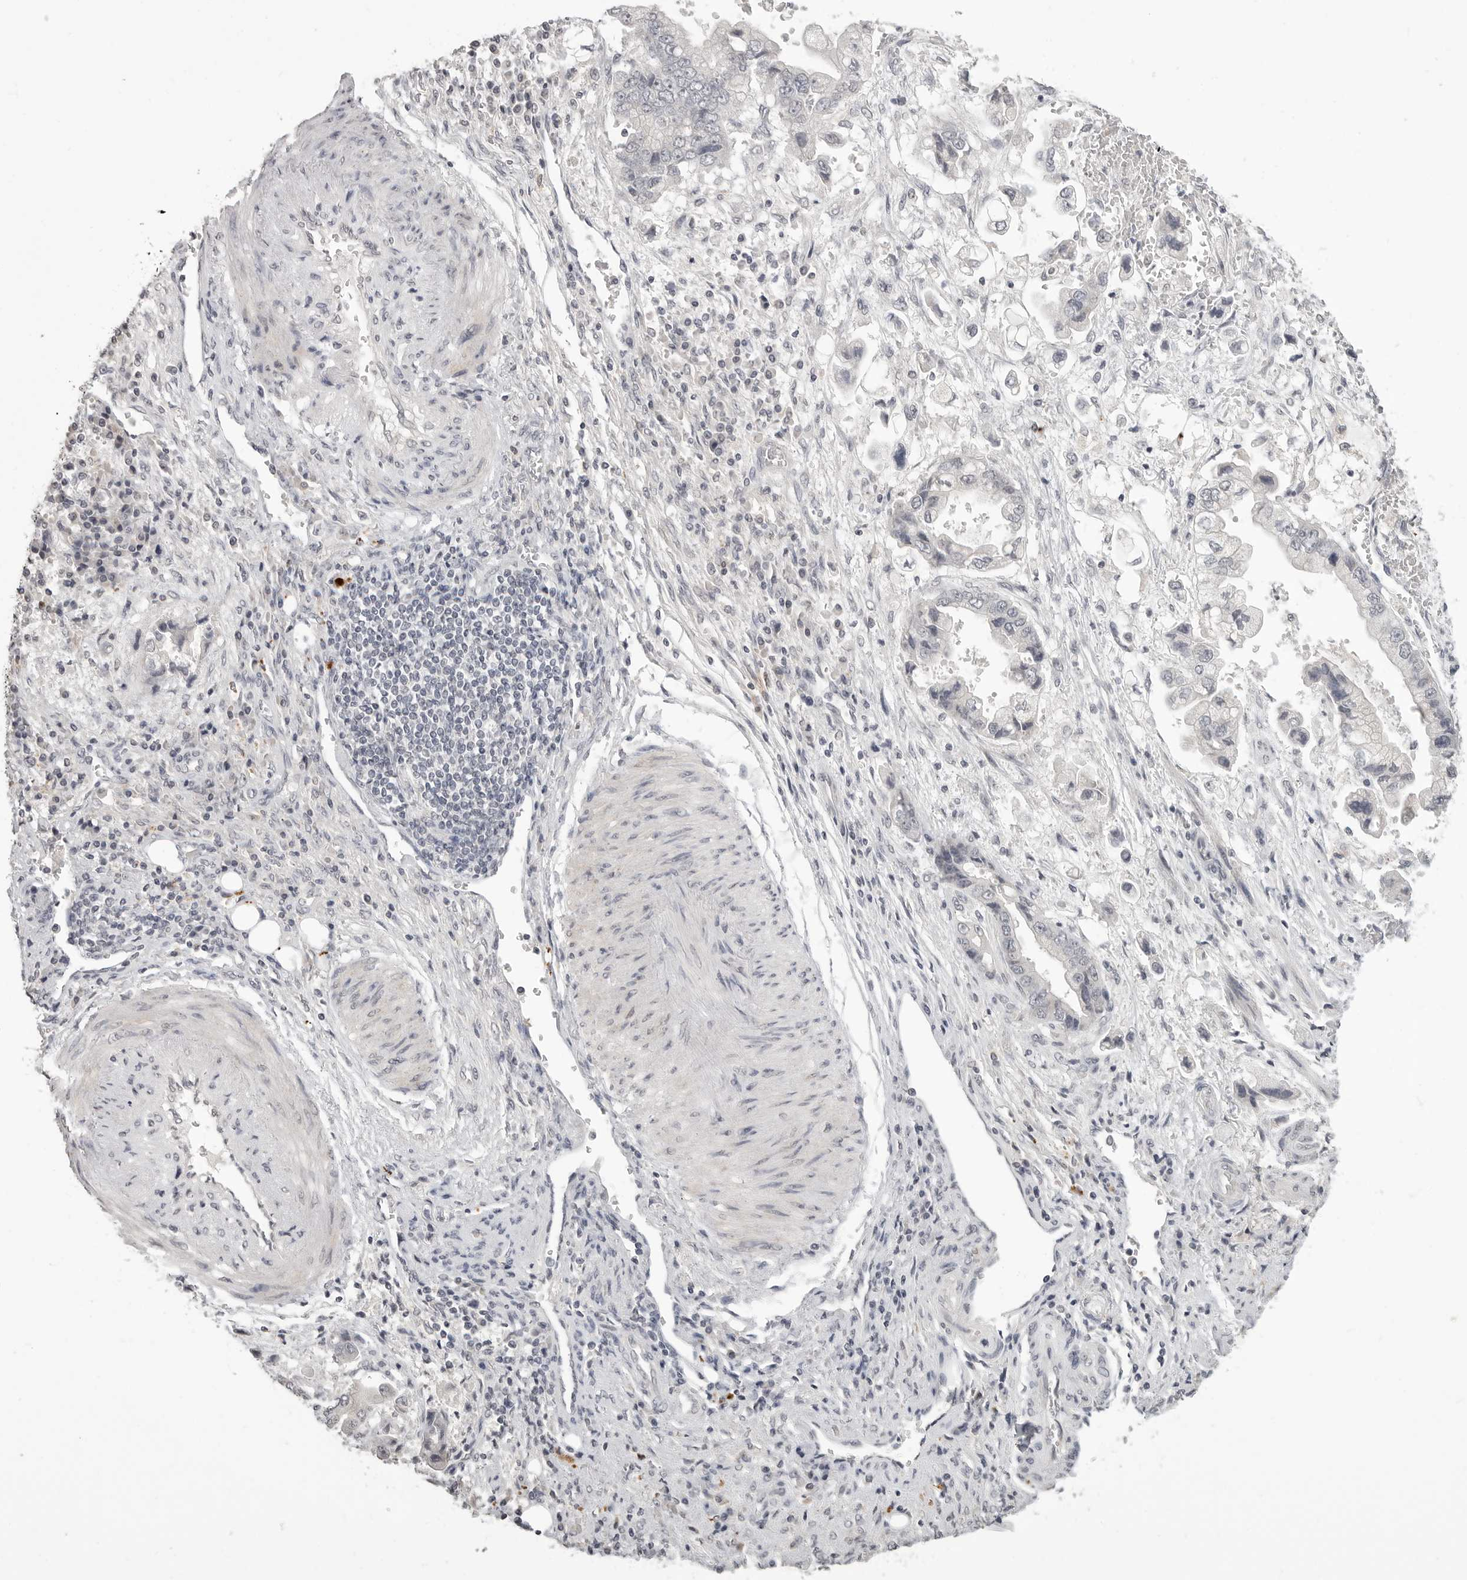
{"staining": {"intensity": "negative", "quantity": "none", "location": "none"}, "tissue": "stomach cancer", "cell_type": "Tumor cells", "image_type": "cancer", "snomed": [{"axis": "morphology", "description": "Adenocarcinoma, NOS"}, {"axis": "topography", "description": "Stomach"}], "caption": "Tumor cells show no significant staining in stomach cancer.", "gene": "PRSS1", "patient": {"sex": "male", "age": 62}}